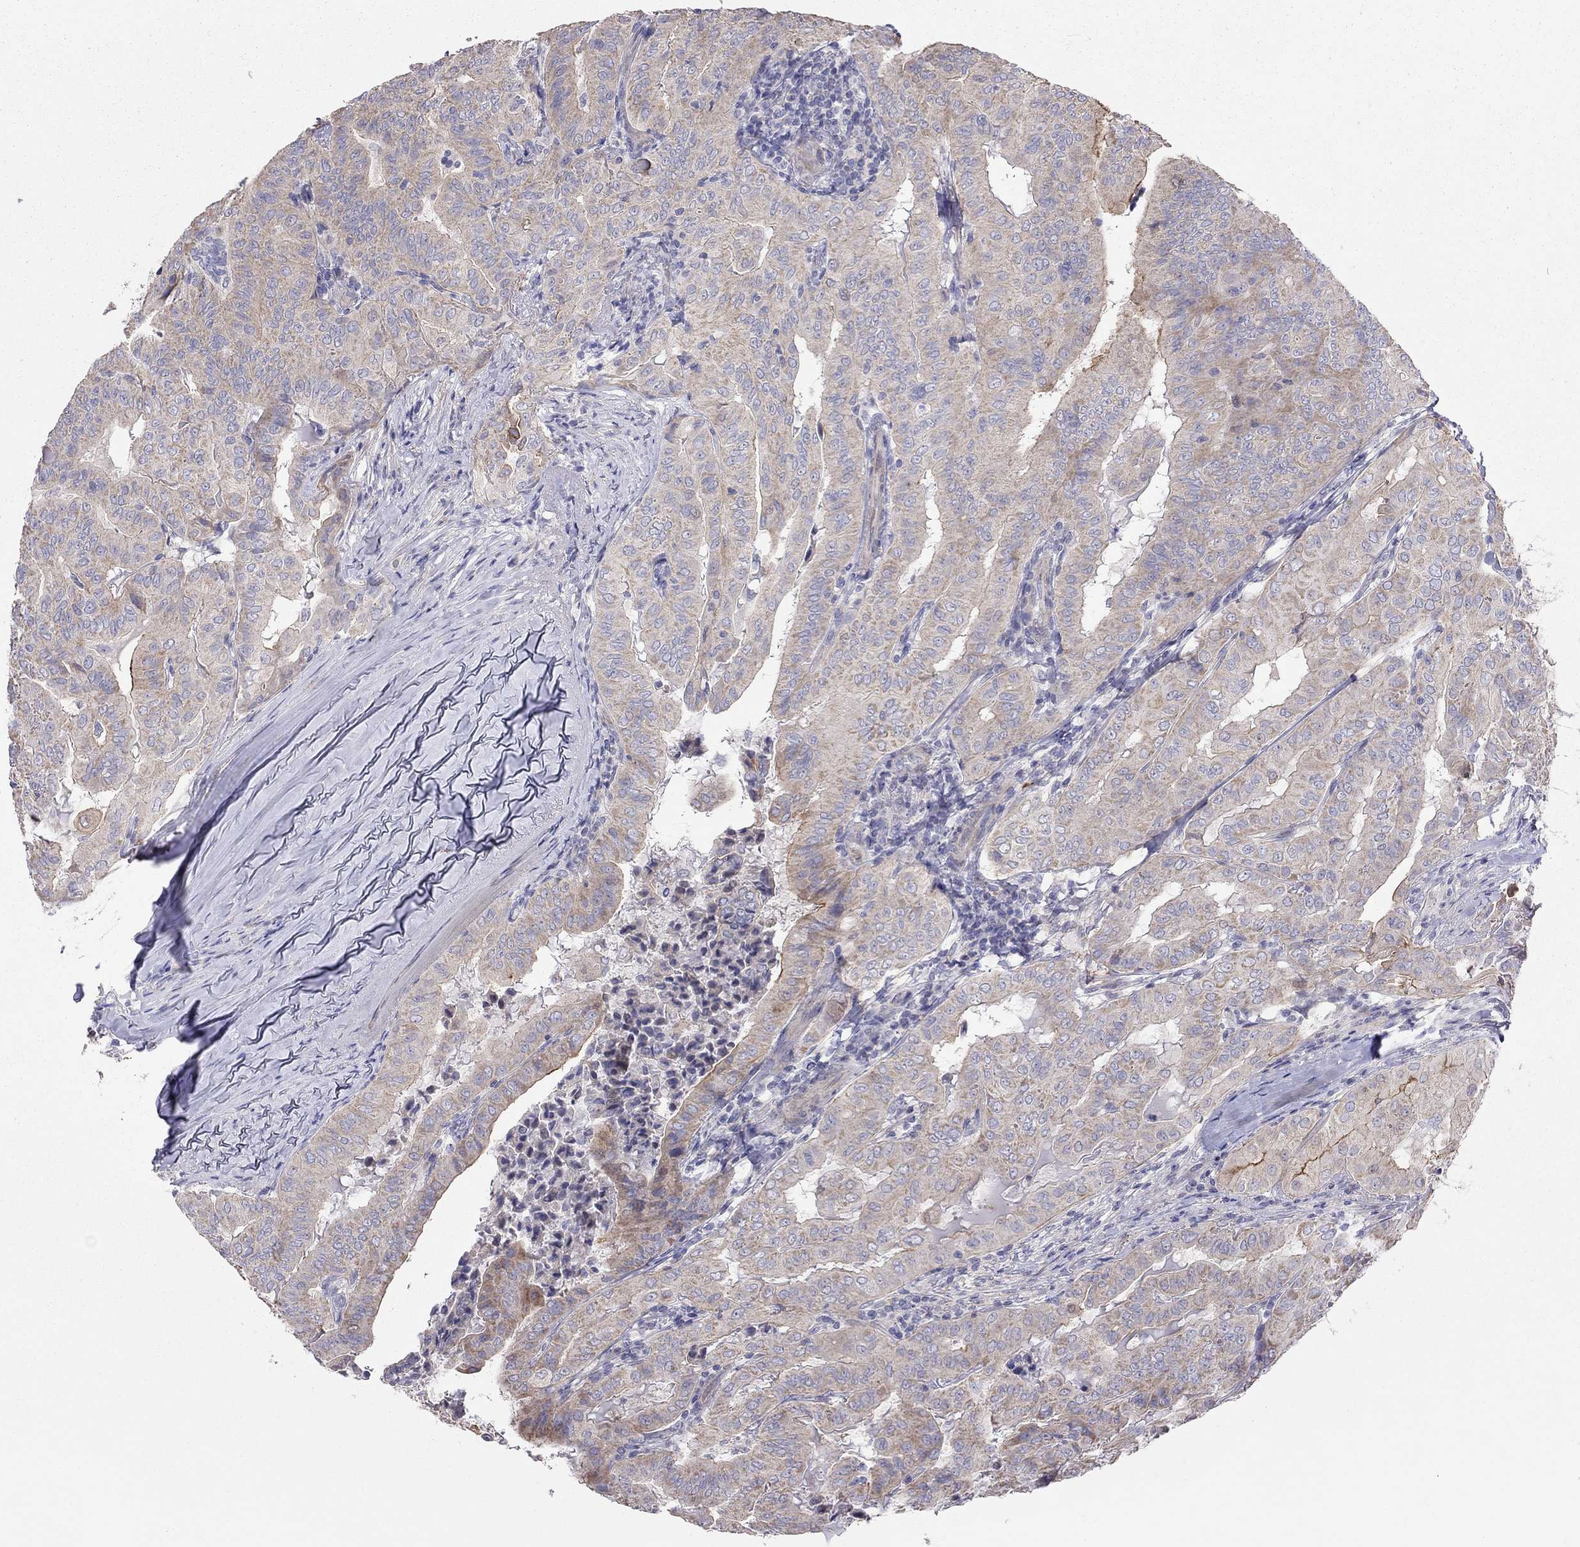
{"staining": {"intensity": "moderate", "quantity": ">75%", "location": "cytoplasmic/membranous"}, "tissue": "thyroid cancer", "cell_type": "Tumor cells", "image_type": "cancer", "snomed": [{"axis": "morphology", "description": "Papillary adenocarcinoma, NOS"}, {"axis": "topography", "description": "Thyroid gland"}], "caption": "The micrograph reveals immunohistochemical staining of thyroid cancer. There is moderate cytoplasmic/membranous staining is present in approximately >75% of tumor cells. Nuclei are stained in blue.", "gene": "SYTL2", "patient": {"sex": "female", "age": 68}}